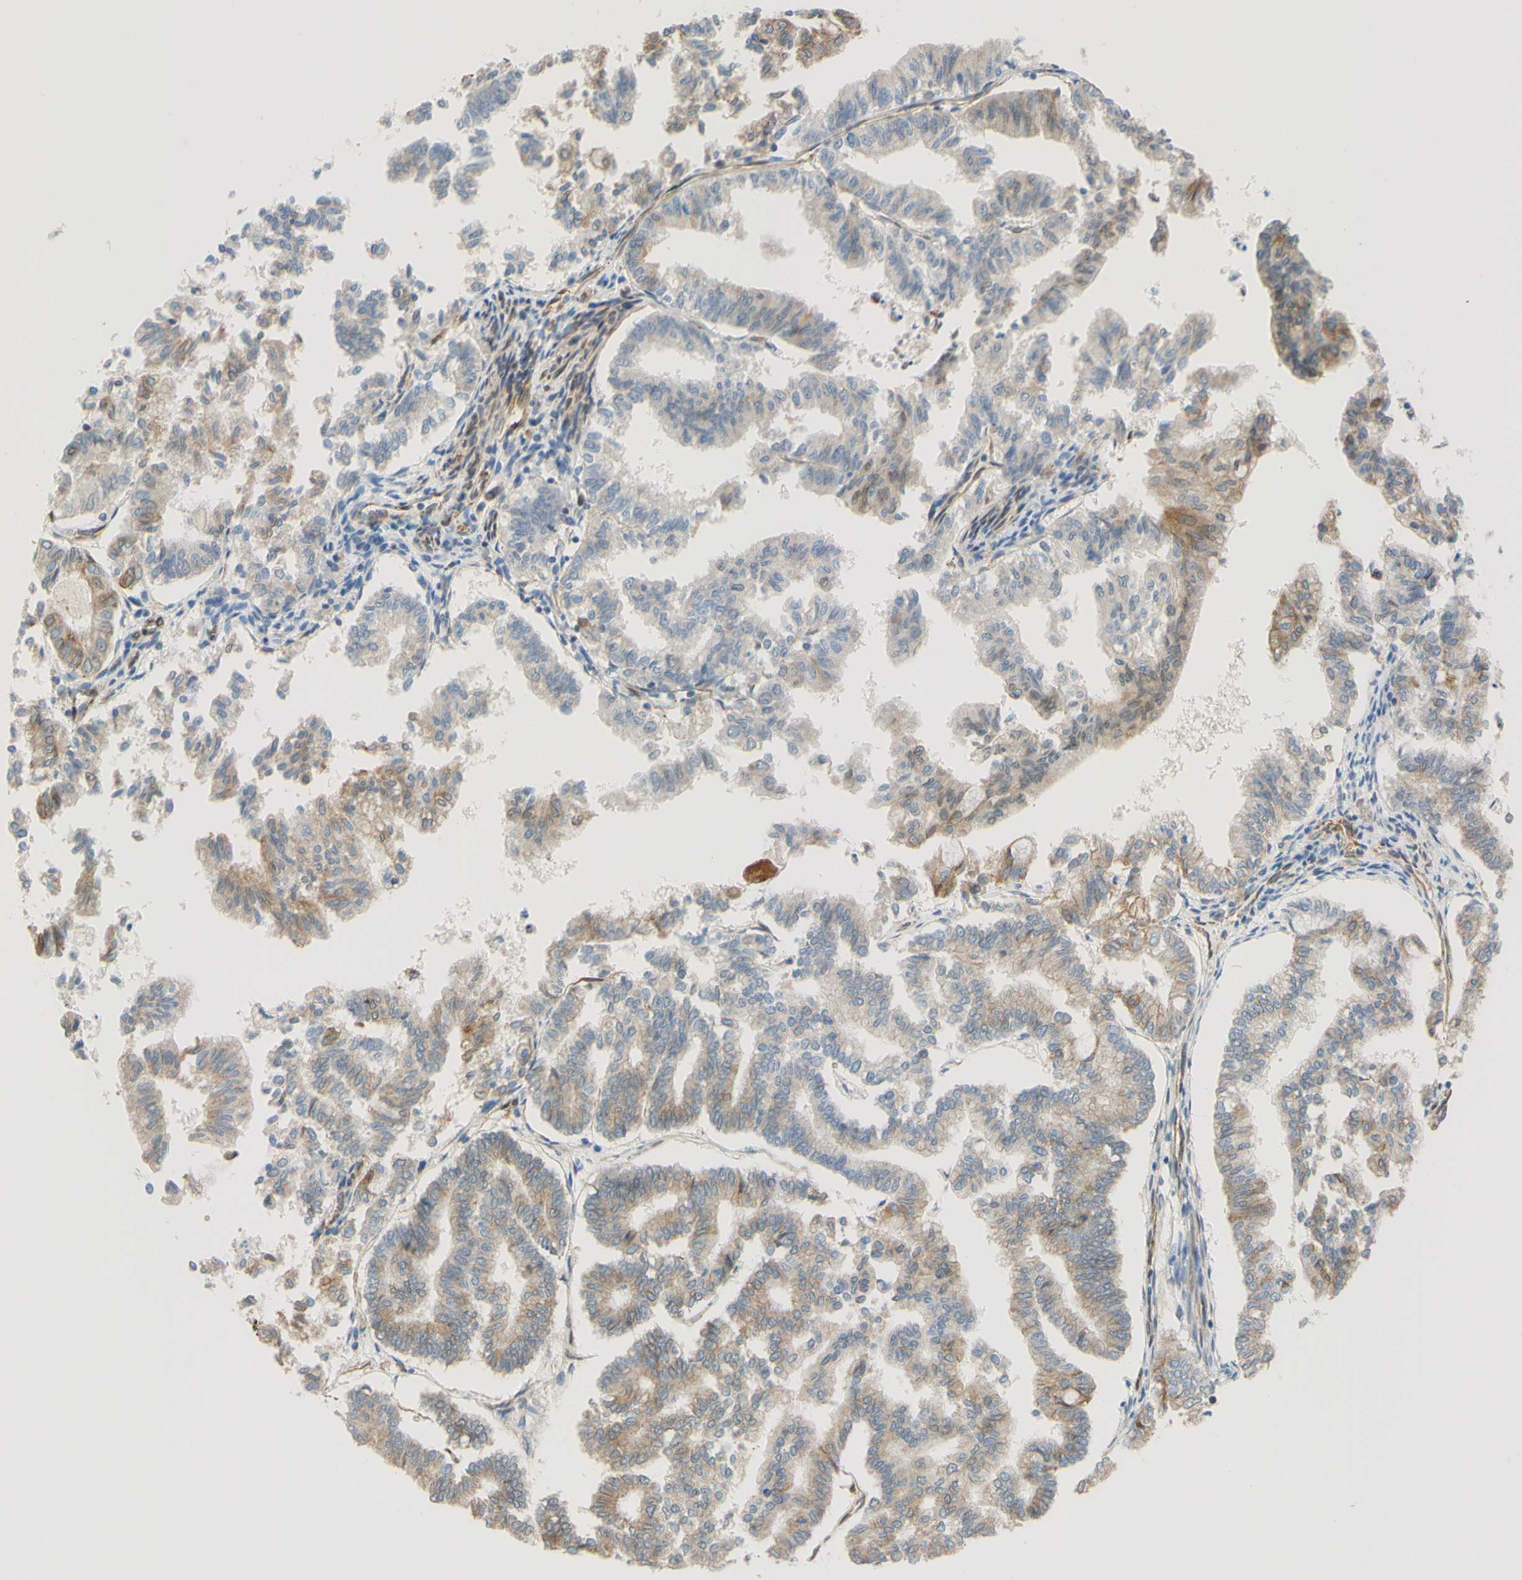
{"staining": {"intensity": "weak", "quantity": ">75%", "location": "cytoplasmic/membranous"}, "tissue": "endometrial cancer", "cell_type": "Tumor cells", "image_type": "cancer", "snomed": [{"axis": "morphology", "description": "Necrosis, NOS"}, {"axis": "morphology", "description": "Adenocarcinoma, NOS"}, {"axis": "topography", "description": "Endometrium"}], "caption": "Immunohistochemical staining of endometrial cancer (adenocarcinoma) displays low levels of weak cytoplasmic/membranous positivity in approximately >75% of tumor cells.", "gene": "ENDOD1", "patient": {"sex": "female", "age": 79}}